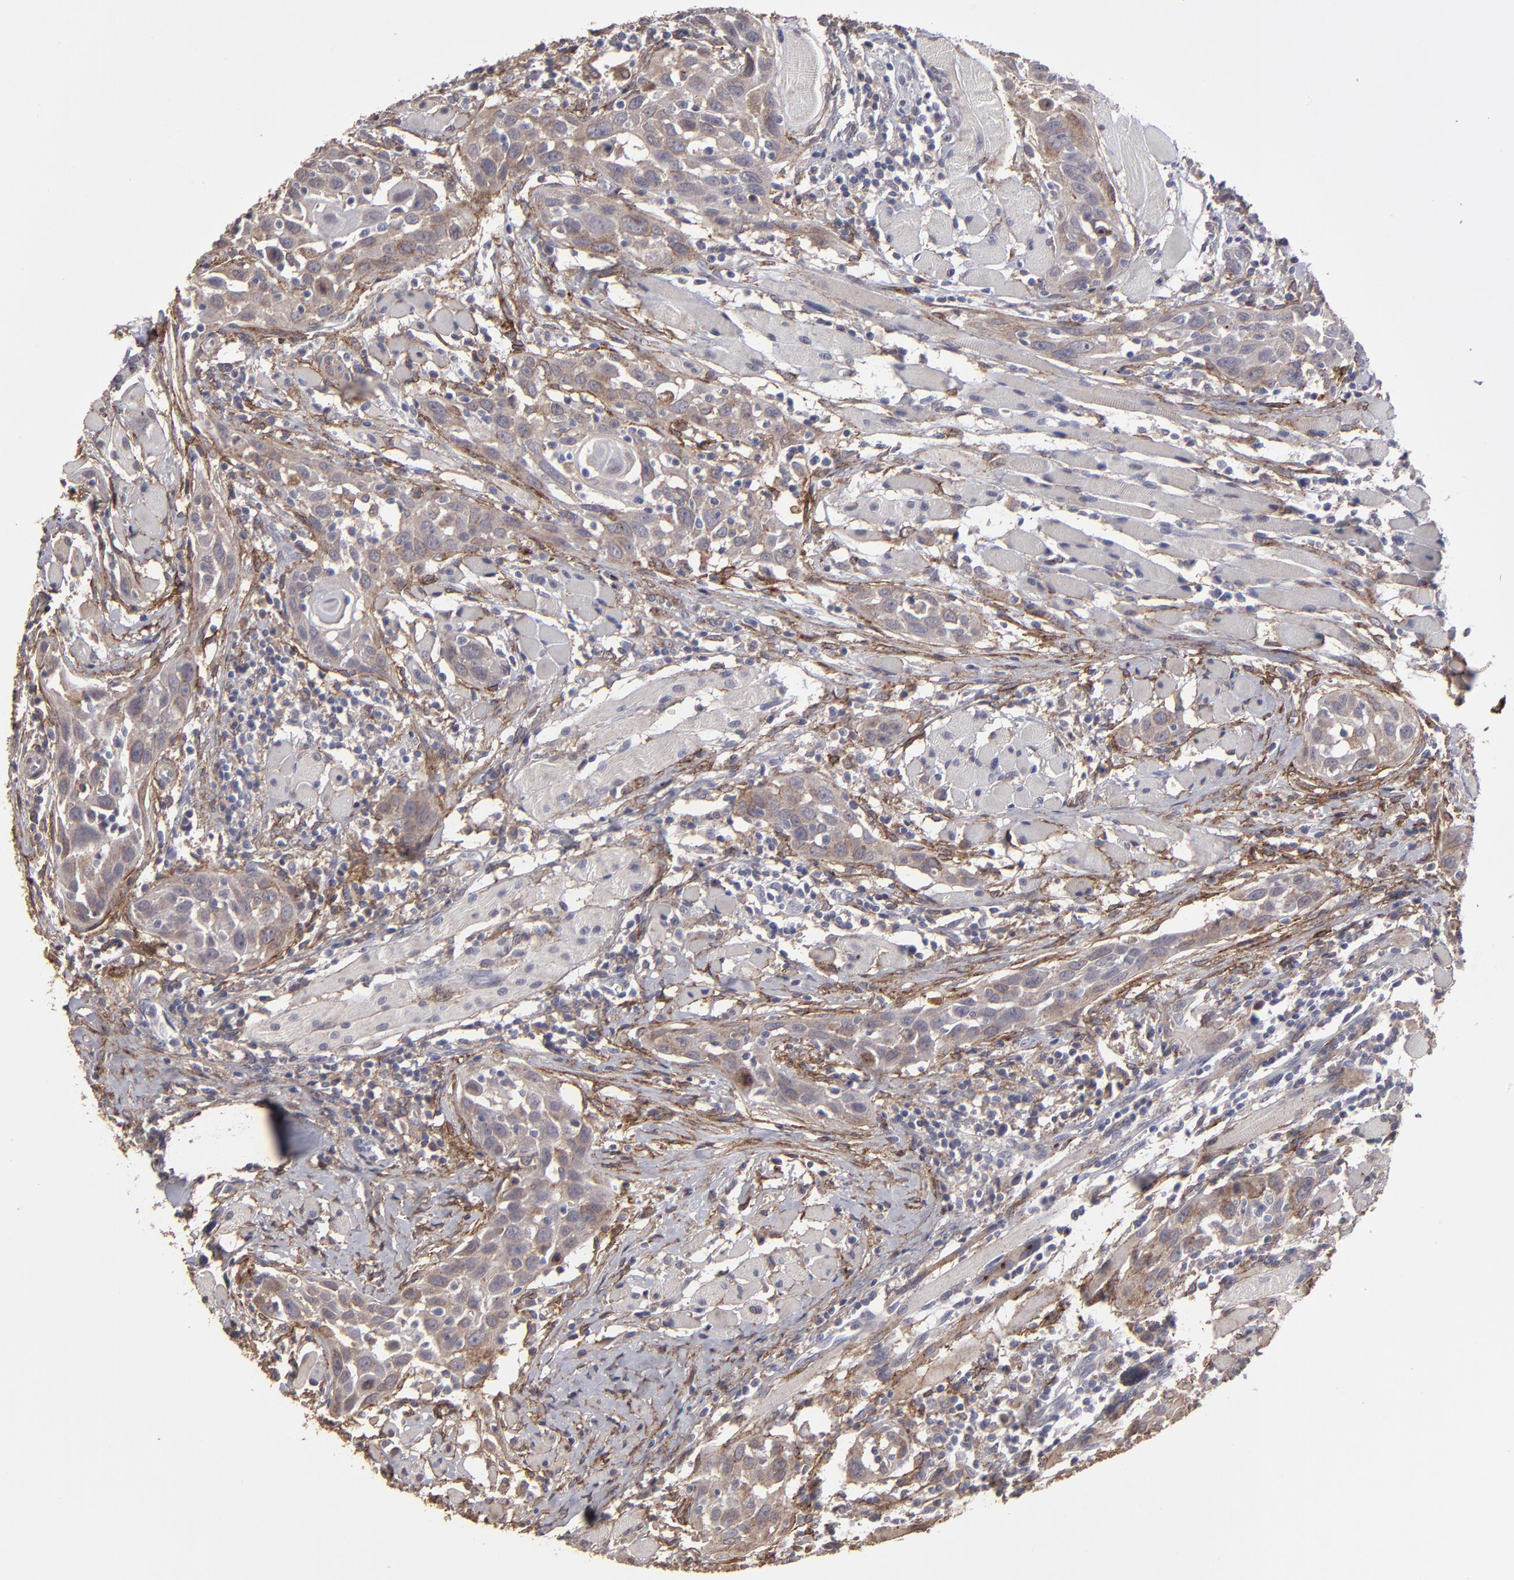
{"staining": {"intensity": "moderate", "quantity": "25%-75%", "location": "cytoplasmic/membranous"}, "tissue": "head and neck cancer", "cell_type": "Tumor cells", "image_type": "cancer", "snomed": [{"axis": "morphology", "description": "Squamous cell carcinoma, NOS"}, {"axis": "topography", "description": "Oral tissue"}, {"axis": "topography", "description": "Head-Neck"}], "caption": "Immunohistochemistry (IHC) histopathology image of human head and neck squamous cell carcinoma stained for a protein (brown), which displays medium levels of moderate cytoplasmic/membranous staining in about 25%-75% of tumor cells.", "gene": "ITGB5", "patient": {"sex": "female", "age": 50}}